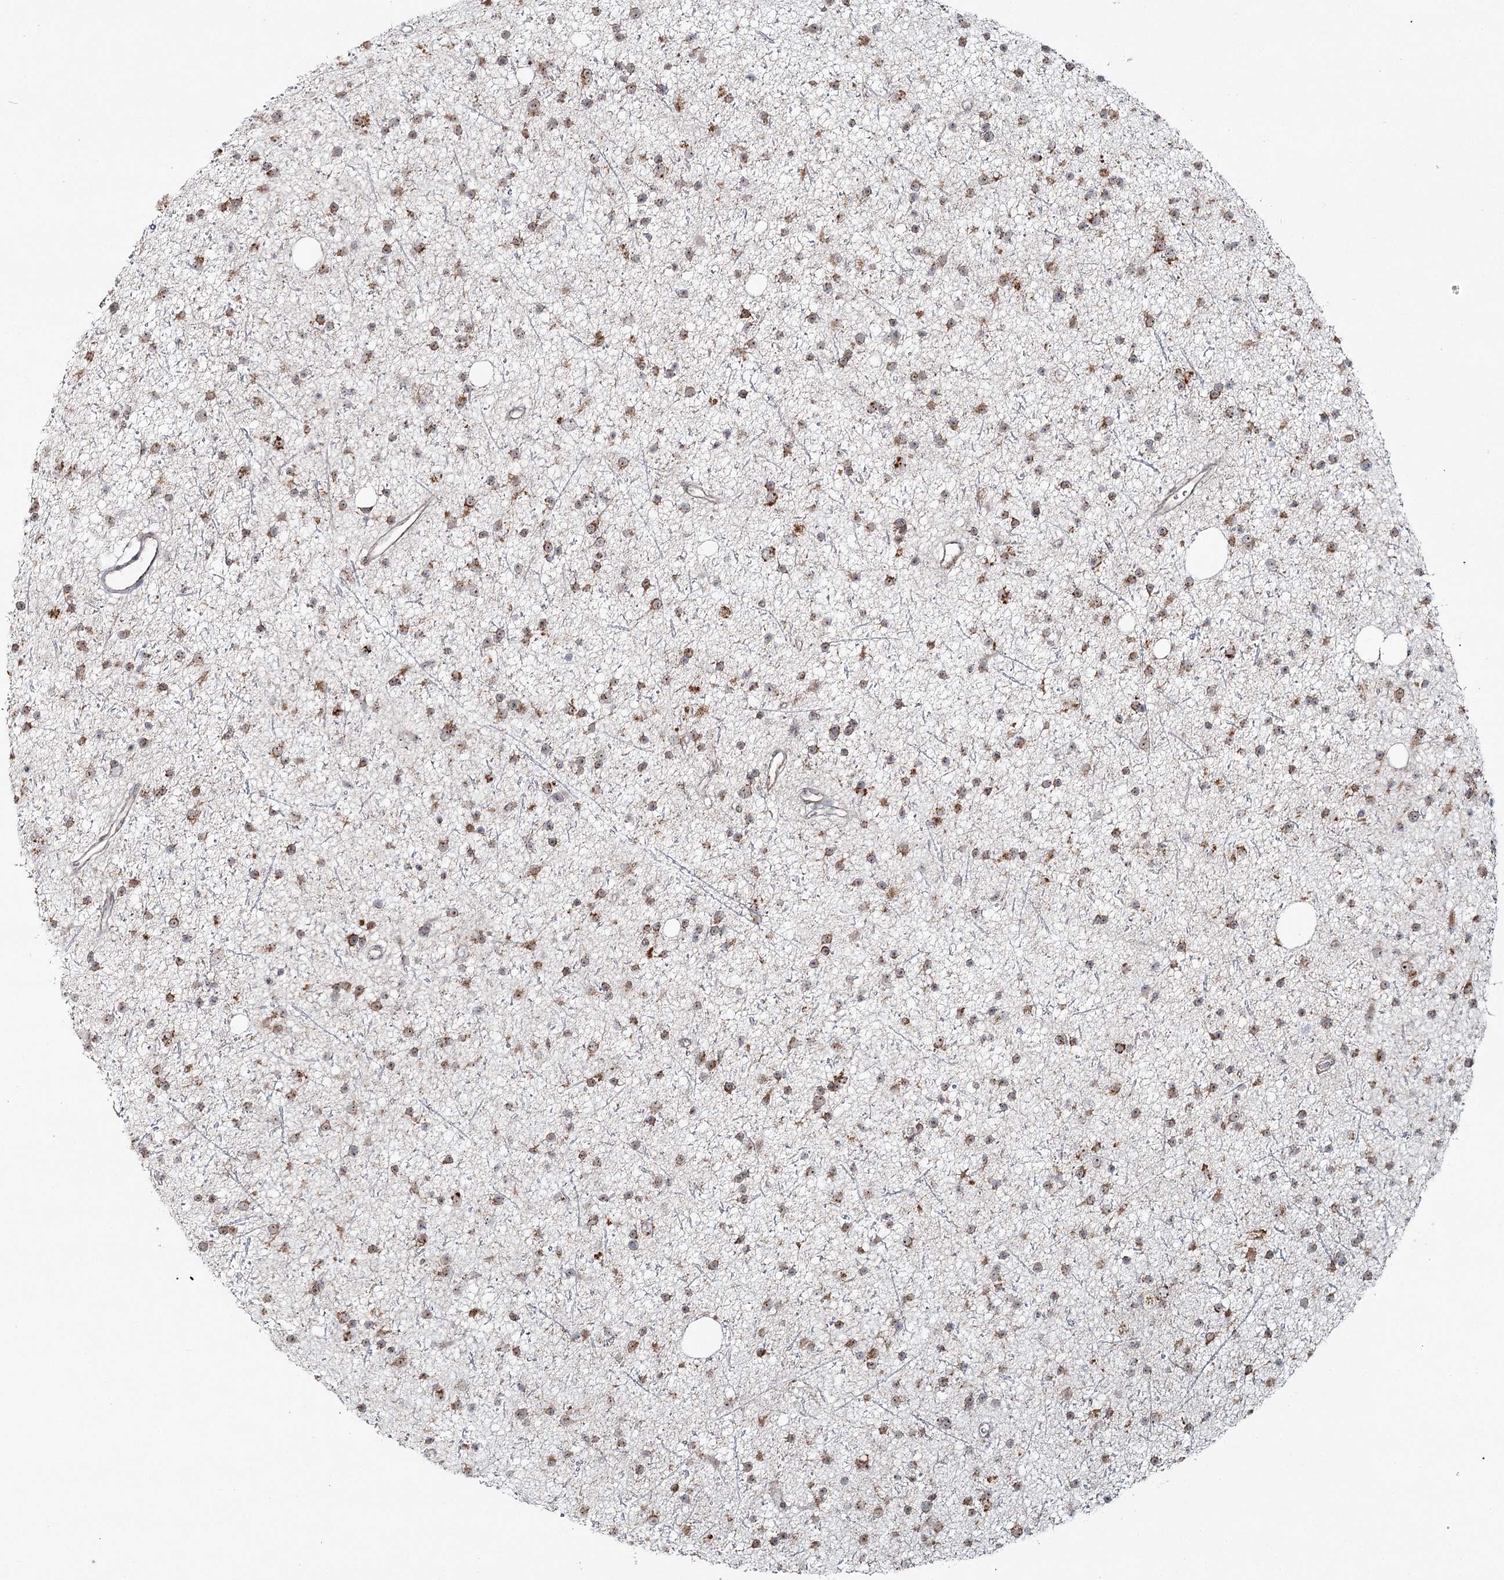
{"staining": {"intensity": "strong", "quantity": "25%-75%", "location": "cytoplasmic/membranous"}, "tissue": "glioma", "cell_type": "Tumor cells", "image_type": "cancer", "snomed": [{"axis": "morphology", "description": "Glioma, malignant, Low grade"}, {"axis": "topography", "description": "Cerebral cortex"}], "caption": "Human malignant low-grade glioma stained for a protein (brown) shows strong cytoplasmic/membranous positive expression in about 25%-75% of tumor cells.", "gene": "ATAD1", "patient": {"sex": "female", "age": 39}}